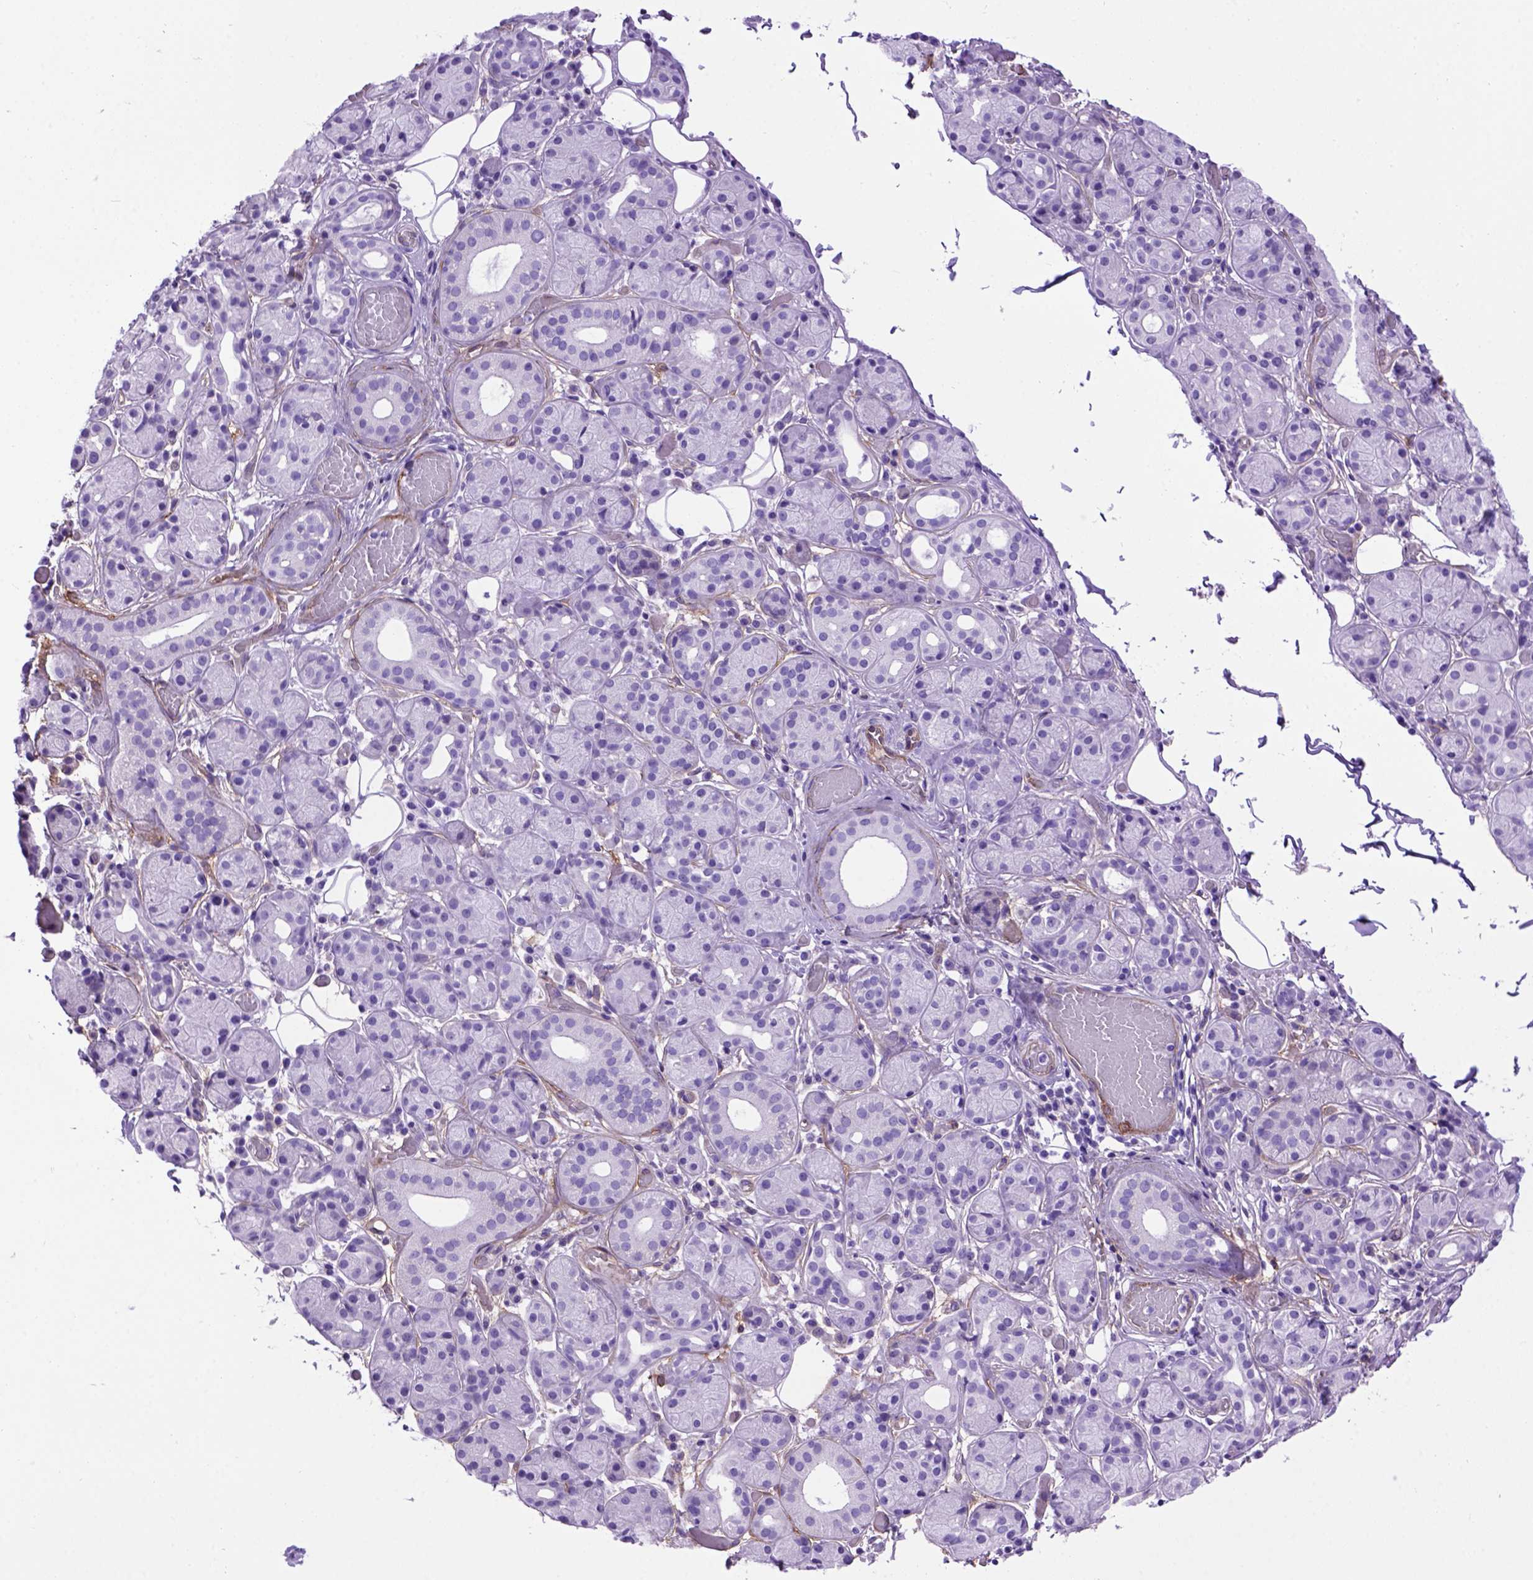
{"staining": {"intensity": "negative", "quantity": "none", "location": "none"}, "tissue": "salivary gland", "cell_type": "Glandular cells", "image_type": "normal", "snomed": [{"axis": "morphology", "description": "Normal tissue, NOS"}, {"axis": "topography", "description": "Salivary gland"}, {"axis": "topography", "description": "Peripheral nerve tissue"}], "caption": "This is a histopathology image of IHC staining of benign salivary gland, which shows no staining in glandular cells.", "gene": "ENG", "patient": {"sex": "male", "age": 71}}